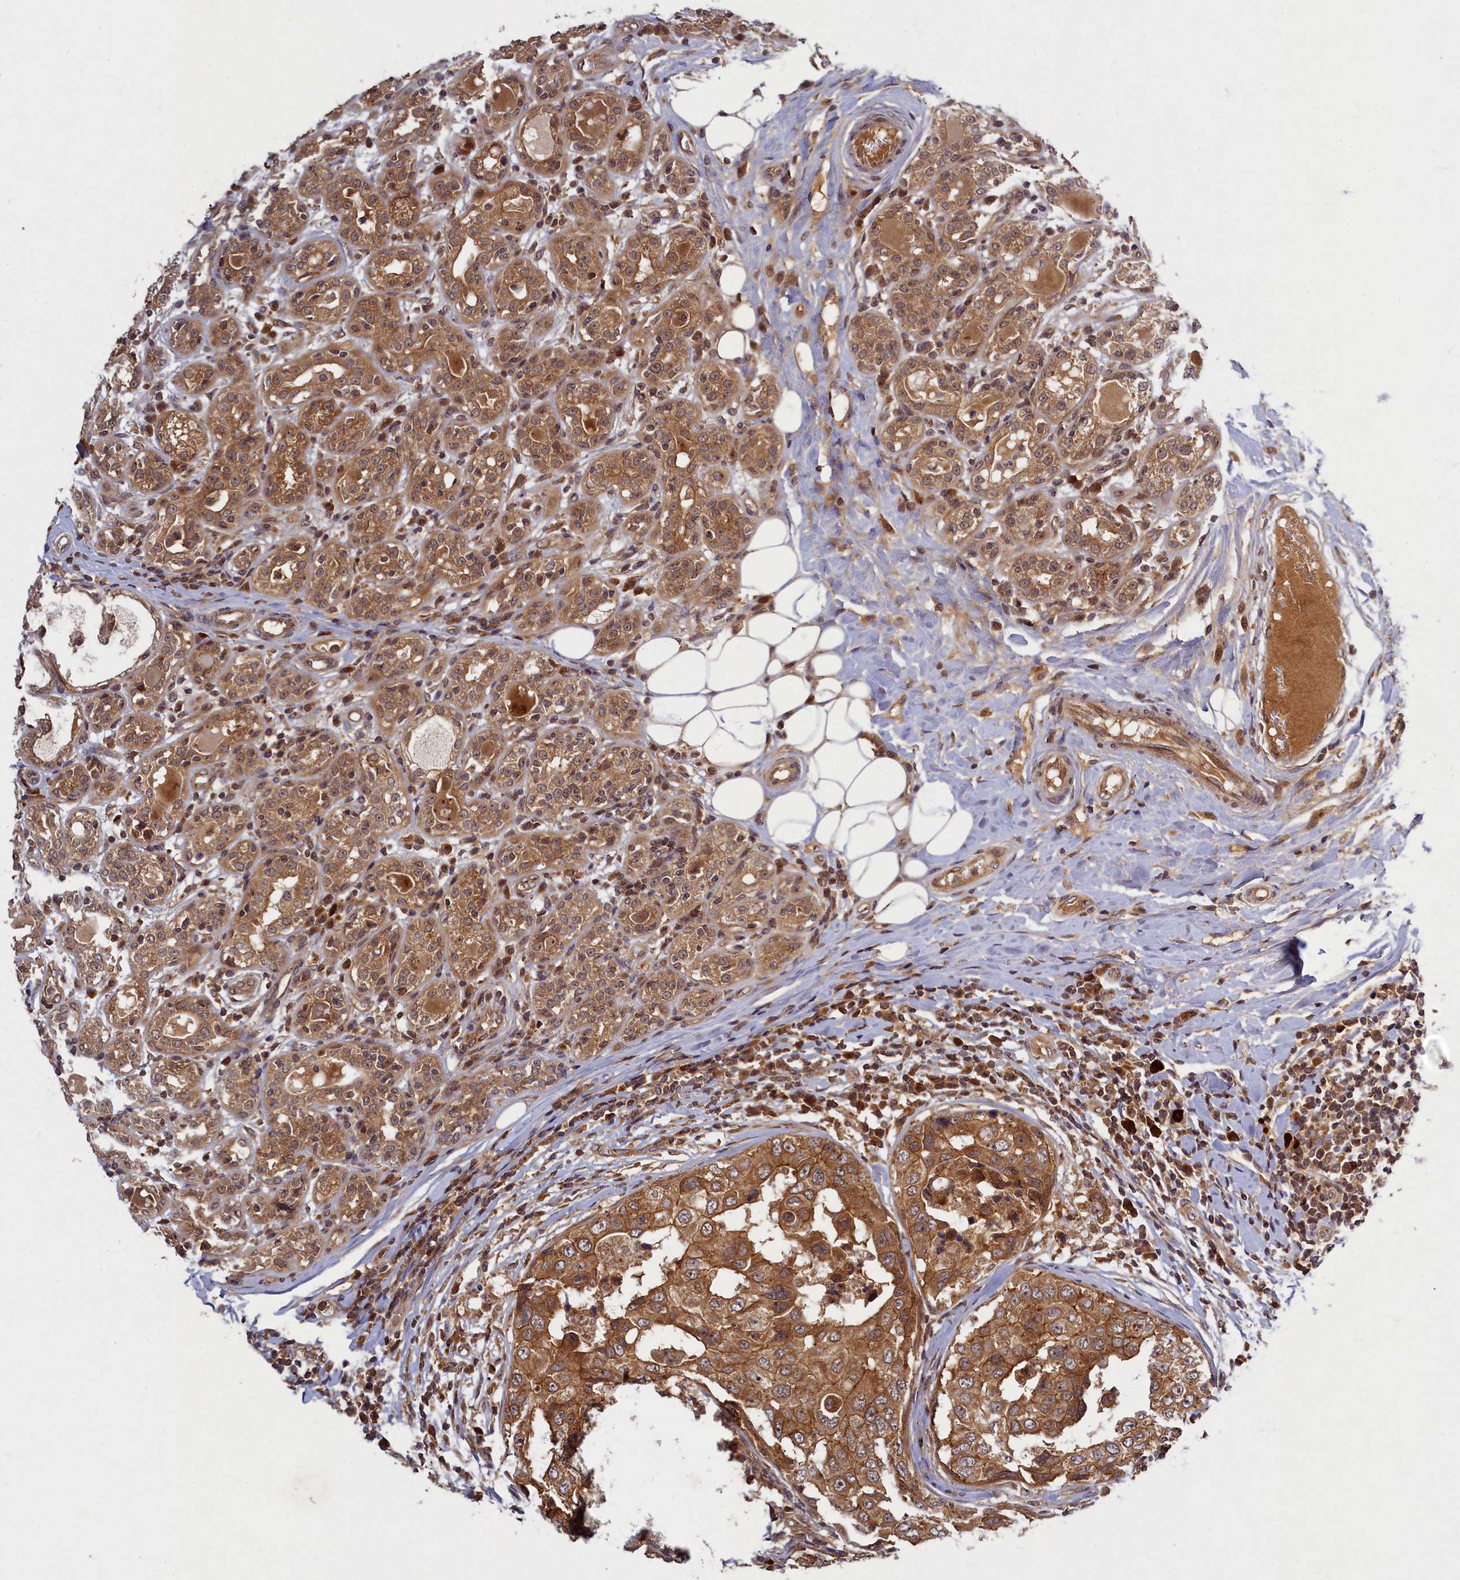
{"staining": {"intensity": "moderate", "quantity": ">75%", "location": "cytoplasmic/membranous"}, "tissue": "breast cancer", "cell_type": "Tumor cells", "image_type": "cancer", "snomed": [{"axis": "morphology", "description": "Duct carcinoma"}, {"axis": "topography", "description": "Breast"}], "caption": "A brown stain highlights moderate cytoplasmic/membranous positivity of a protein in human breast intraductal carcinoma tumor cells.", "gene": "BICD1", "patient": {"sex": "female", "age": 27}}